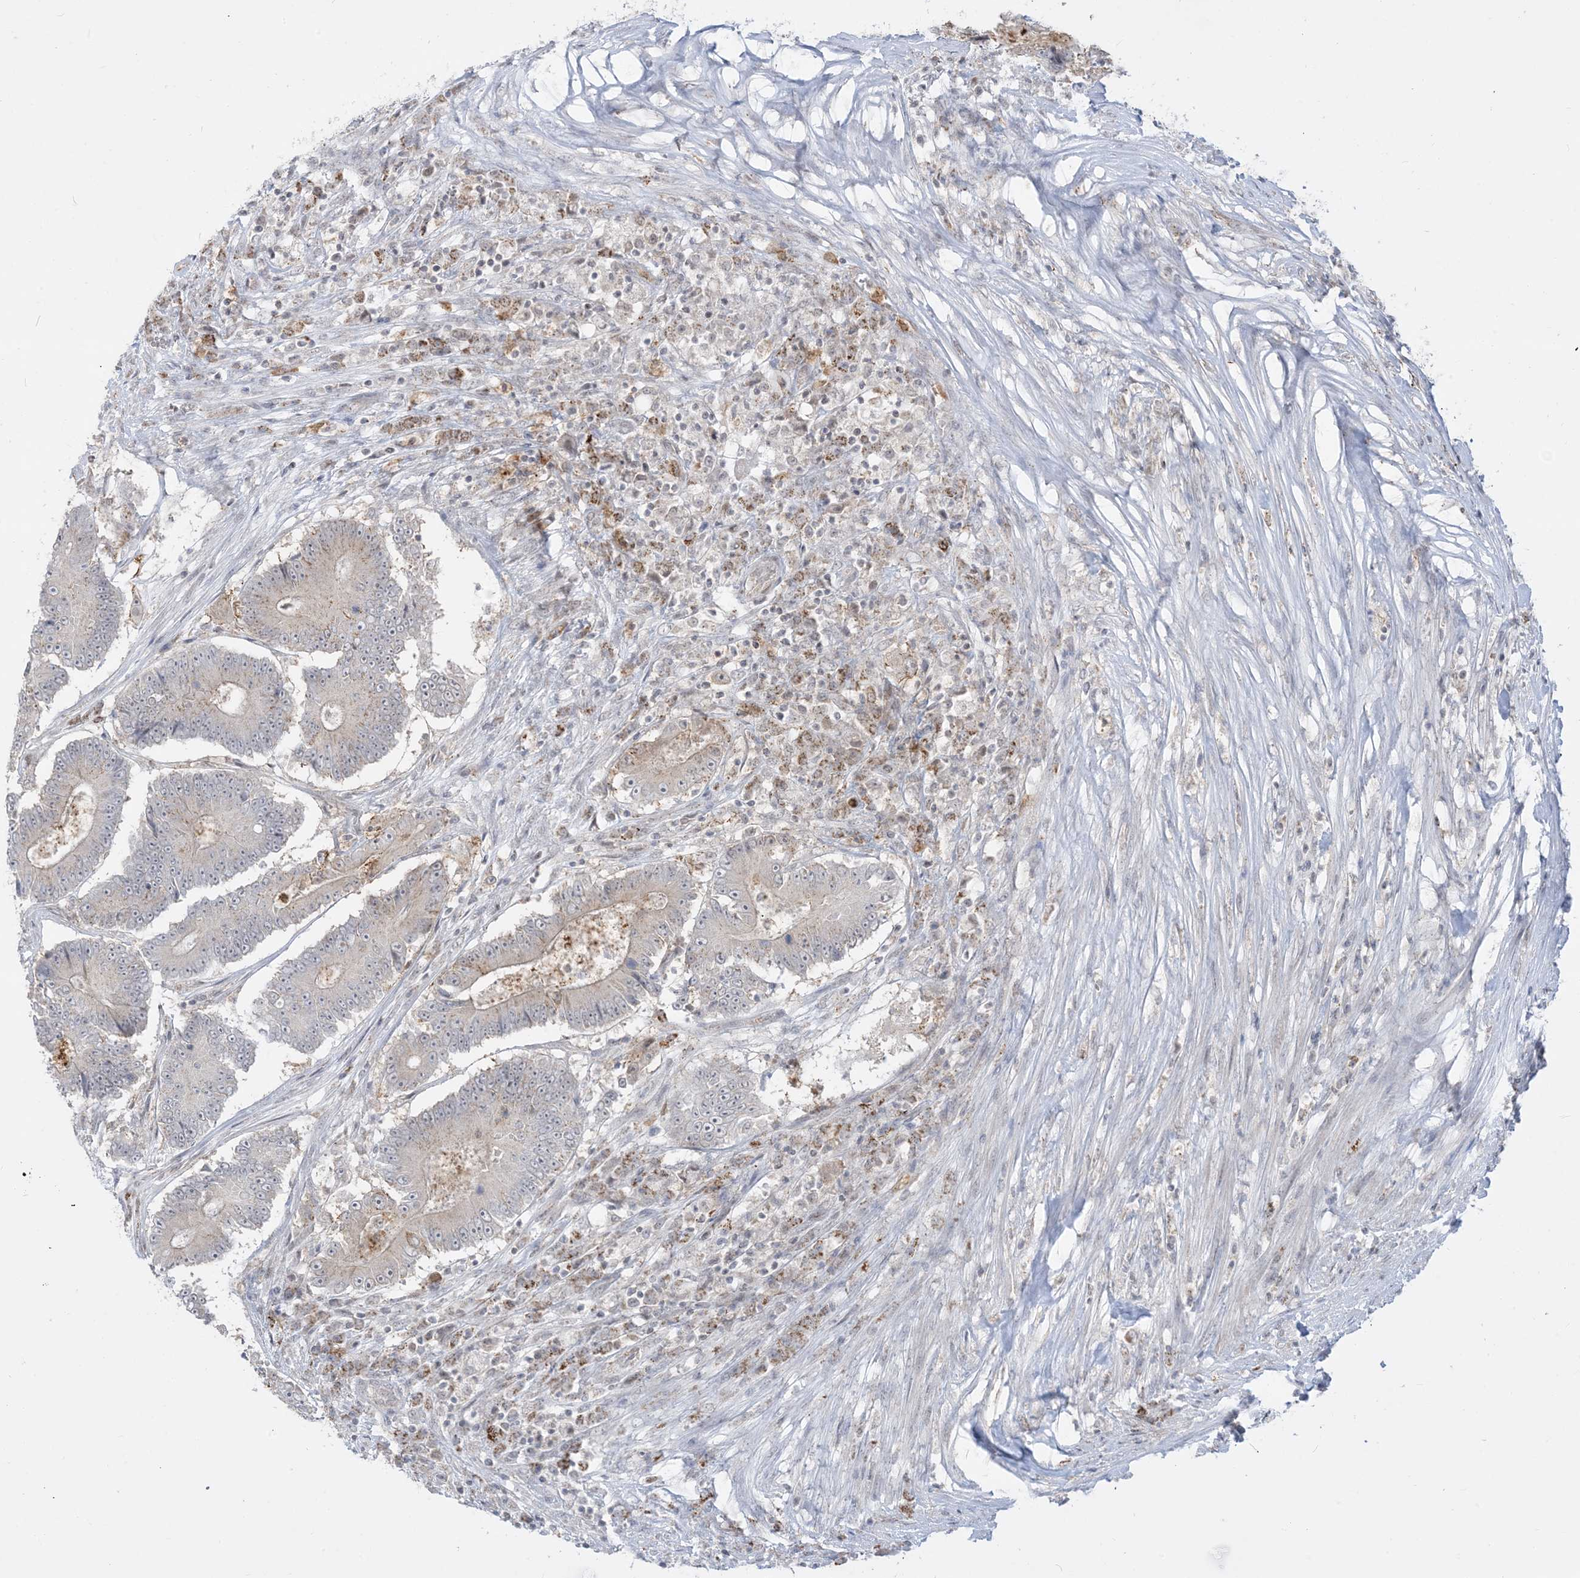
{"staining": {"intensity": "negative", "quantity": "none", "location": "none"}, "tissue": "colorectal cancer", "cell_type": "Tumor cells", "image_type": "cancer", "snomed": [{"axis": "morphology", "description": "Adenocarcinoma, NOS"}, {"axis": "topography", "description": "Colon"}], "caption": "Image shows no protein positivity in tumor cells of adenocarcinoma (colorectal) tissue. (DAB (3,3'-diaminobenzidine) immunohistochemistry with hematoxylin counter stain).", "gene": "KANSL3", "patient": {"sex": "male", "age": 83}}